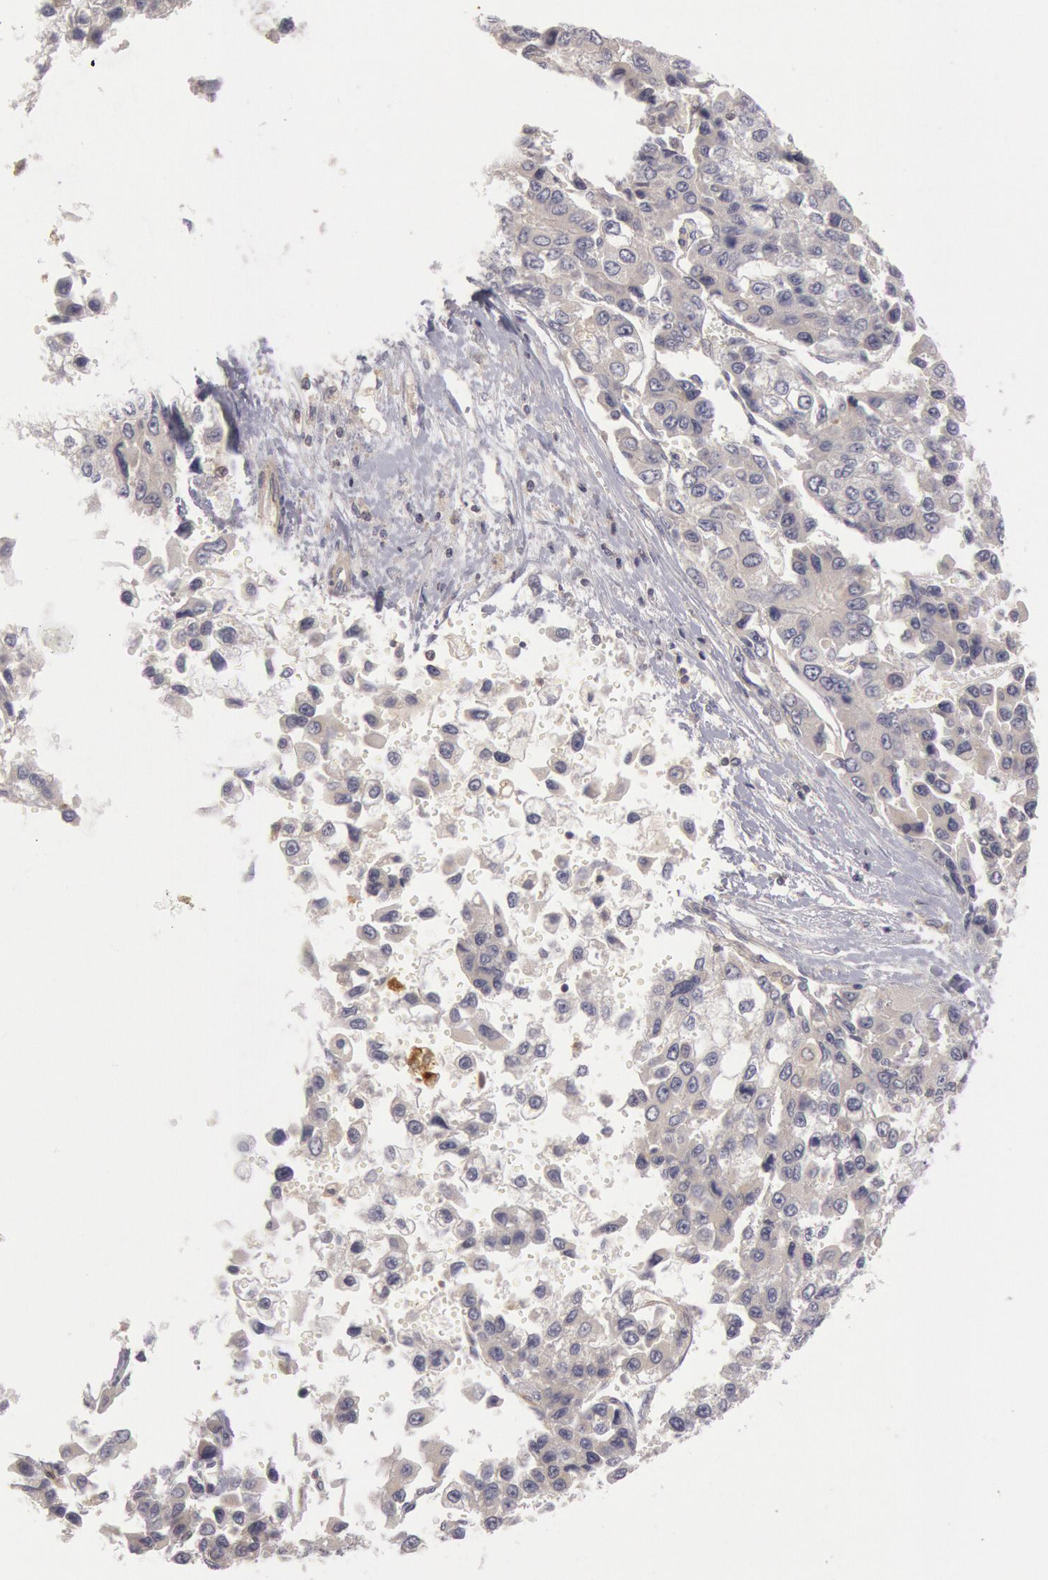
{"staining": {"intensity": "negative", "quantity": "none", "location": "none"}, "tissue": "liver cancer", "cell_type": "Tumor cells", "image_type": "cancer", "snomed": [{"axis": "morphology", "description": "Carcinoma, Hepatocellular, NOS"}, {"axis": "topography", "description": "Liver"}], "caption": "Histopathology image shows no significant protein staining in tumor cells of liver cancer. Brightfield microscopy of immunohistochemistry (IHC) stained with DAB (3,3'-diaminobenzidine) (brown) and hematoxylin (blue), captured at high magnification.", "gene": "PIK3R1", "patient": {"sex": "female", "age": 66}}